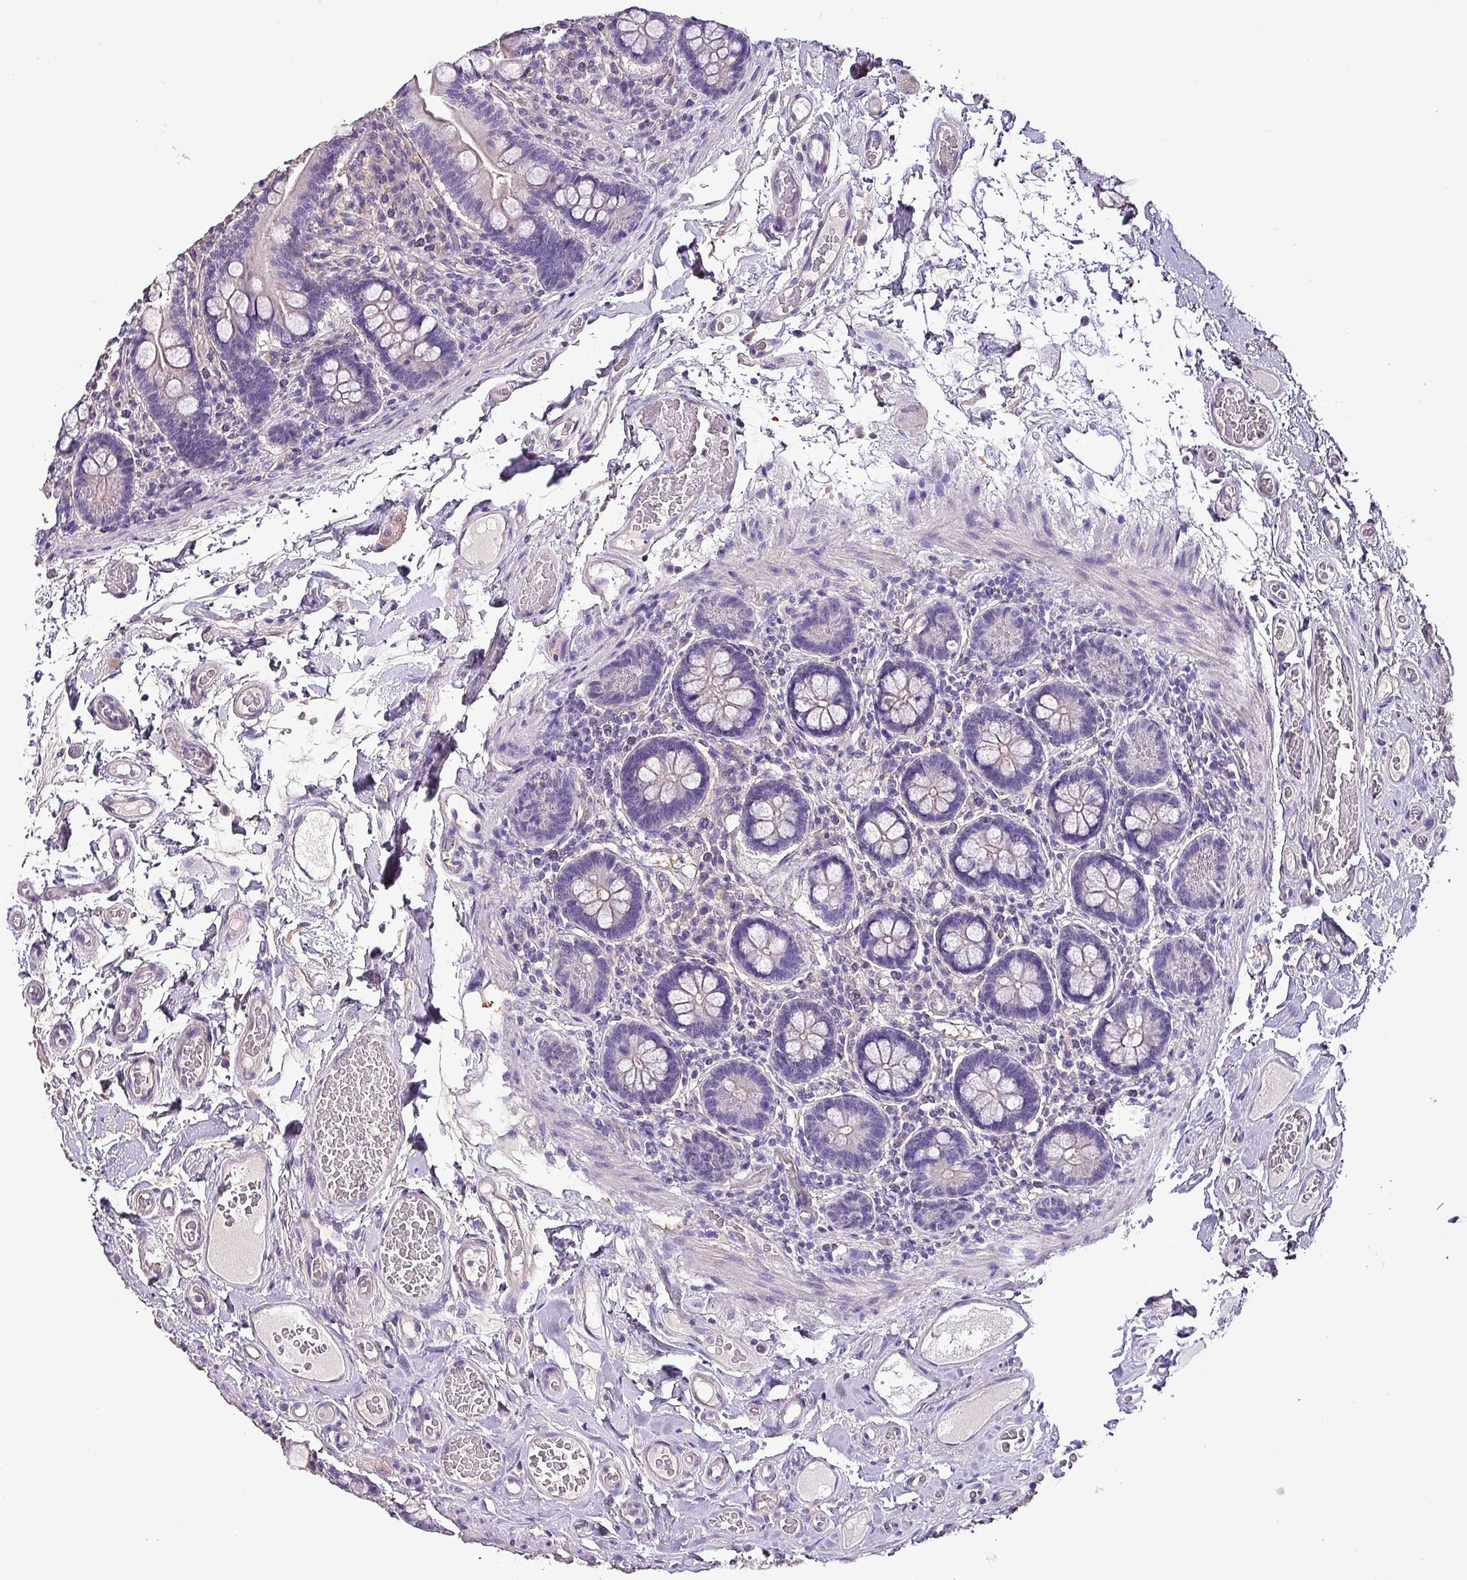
{"staining": {"intensity": "negative", "quantity": "none", "location": "none"}, "tissue": "small intestine", "cell_type": "Glandular cells", "image_type": "normal", "snomed": [{"axis": "morphology", "description": "Normal tissue, NOS"}, {"axis": "topography", "description": "Small intestine"}], "caption": "Normal small intestine was stained to show a protein in brown. There is no significant positivity in glandular cells.", "gene": "HTRA4", "patient": {"sex": "female", "age": 64}}